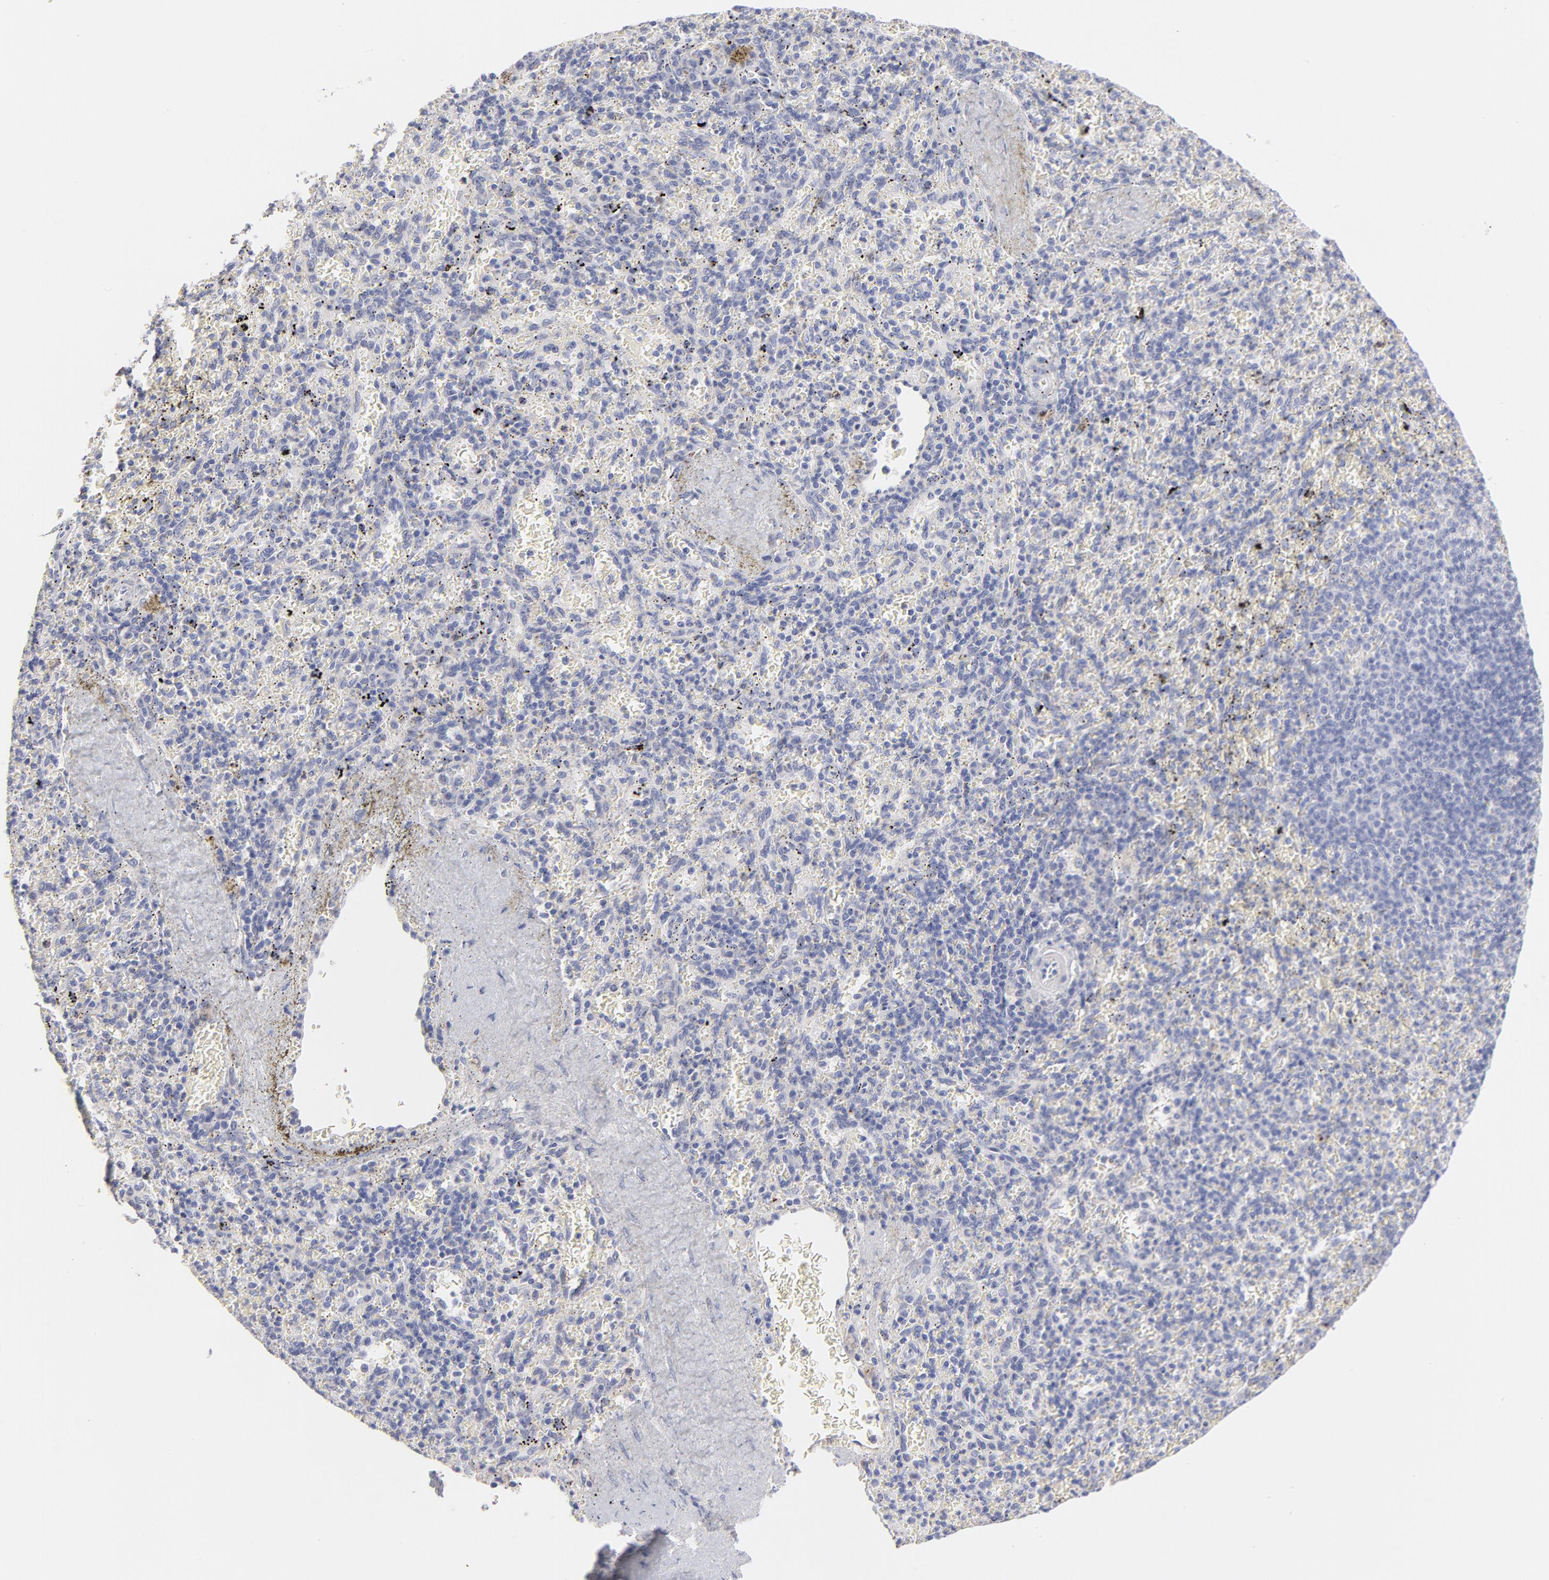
{"staining": {"intensity": "negative", "quantity": "none", "location": "none"}, "tissue": "spleen", "cell_type": "Cells in red pulp", "image_type": "normal", "snomed": [{"axis": "morphology", "description": "Normal tissue, NOS"}, {"axis": "topography", "description": "Spleen"}], "caption": "This is an immunohistochemistry histopathology image of normal spleen. There is no positivity in cells in red pulp.", "gene": "TST", "patient": {"sex": "female", "age": 43}}